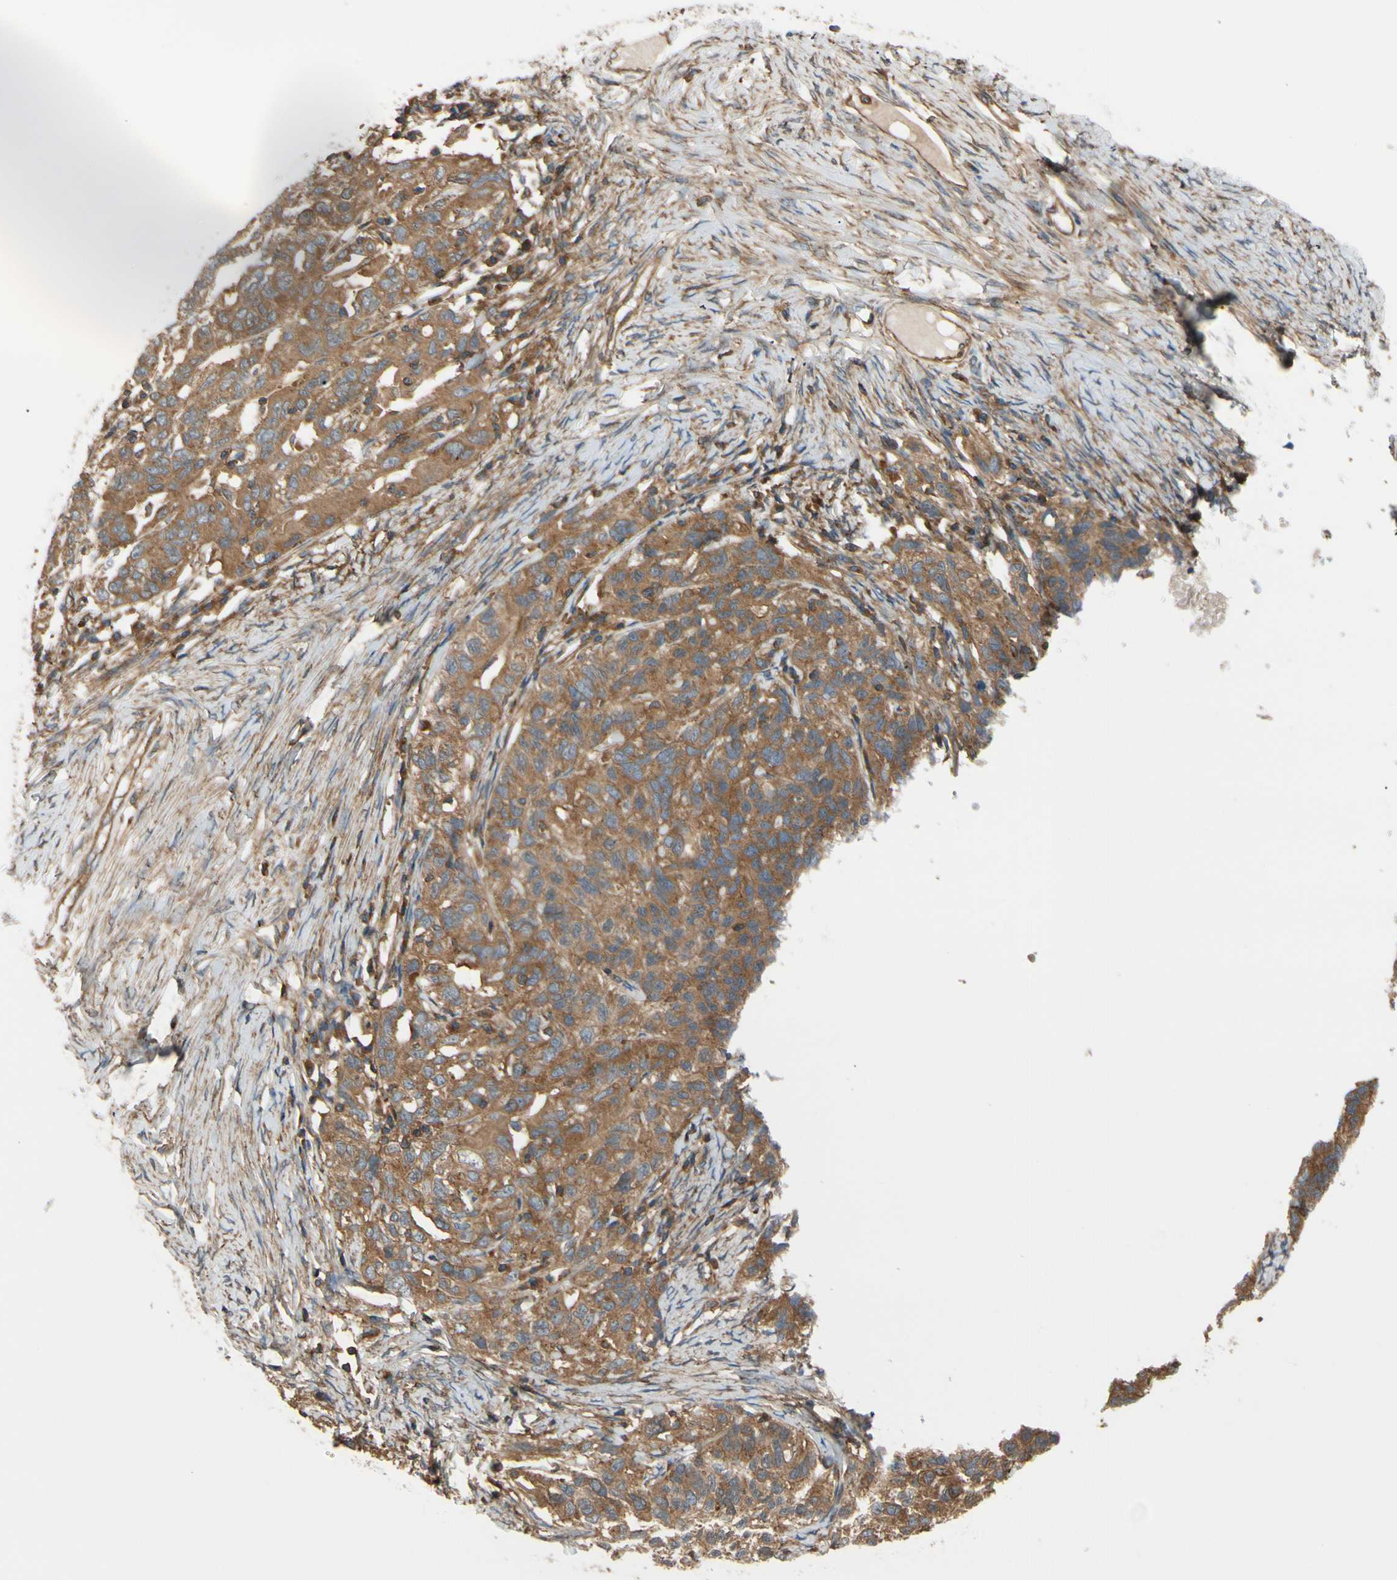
{"staining": {"intensity": "moderate", "quantity": "25%-75%", "location": "cytoplasmic/membranous"}, "tissue": "ovarian cancer", "cell_type": "Tumor cells", "image_type": "cancer", "snomed": [{"axis": "morphology", "description": "Cystadenocarcinoma, serous, NOS"}, {"axis": "topography", "description": "Ovary"}], "caption": "Ovarian cancer stained for a protein (brown) exhibits moderate cytoplasmic/membranous positive expression in approximately 25%-75% of tumor cells.", "gene": "EPS15", "patient": {"sex": "female", "age": 82}}